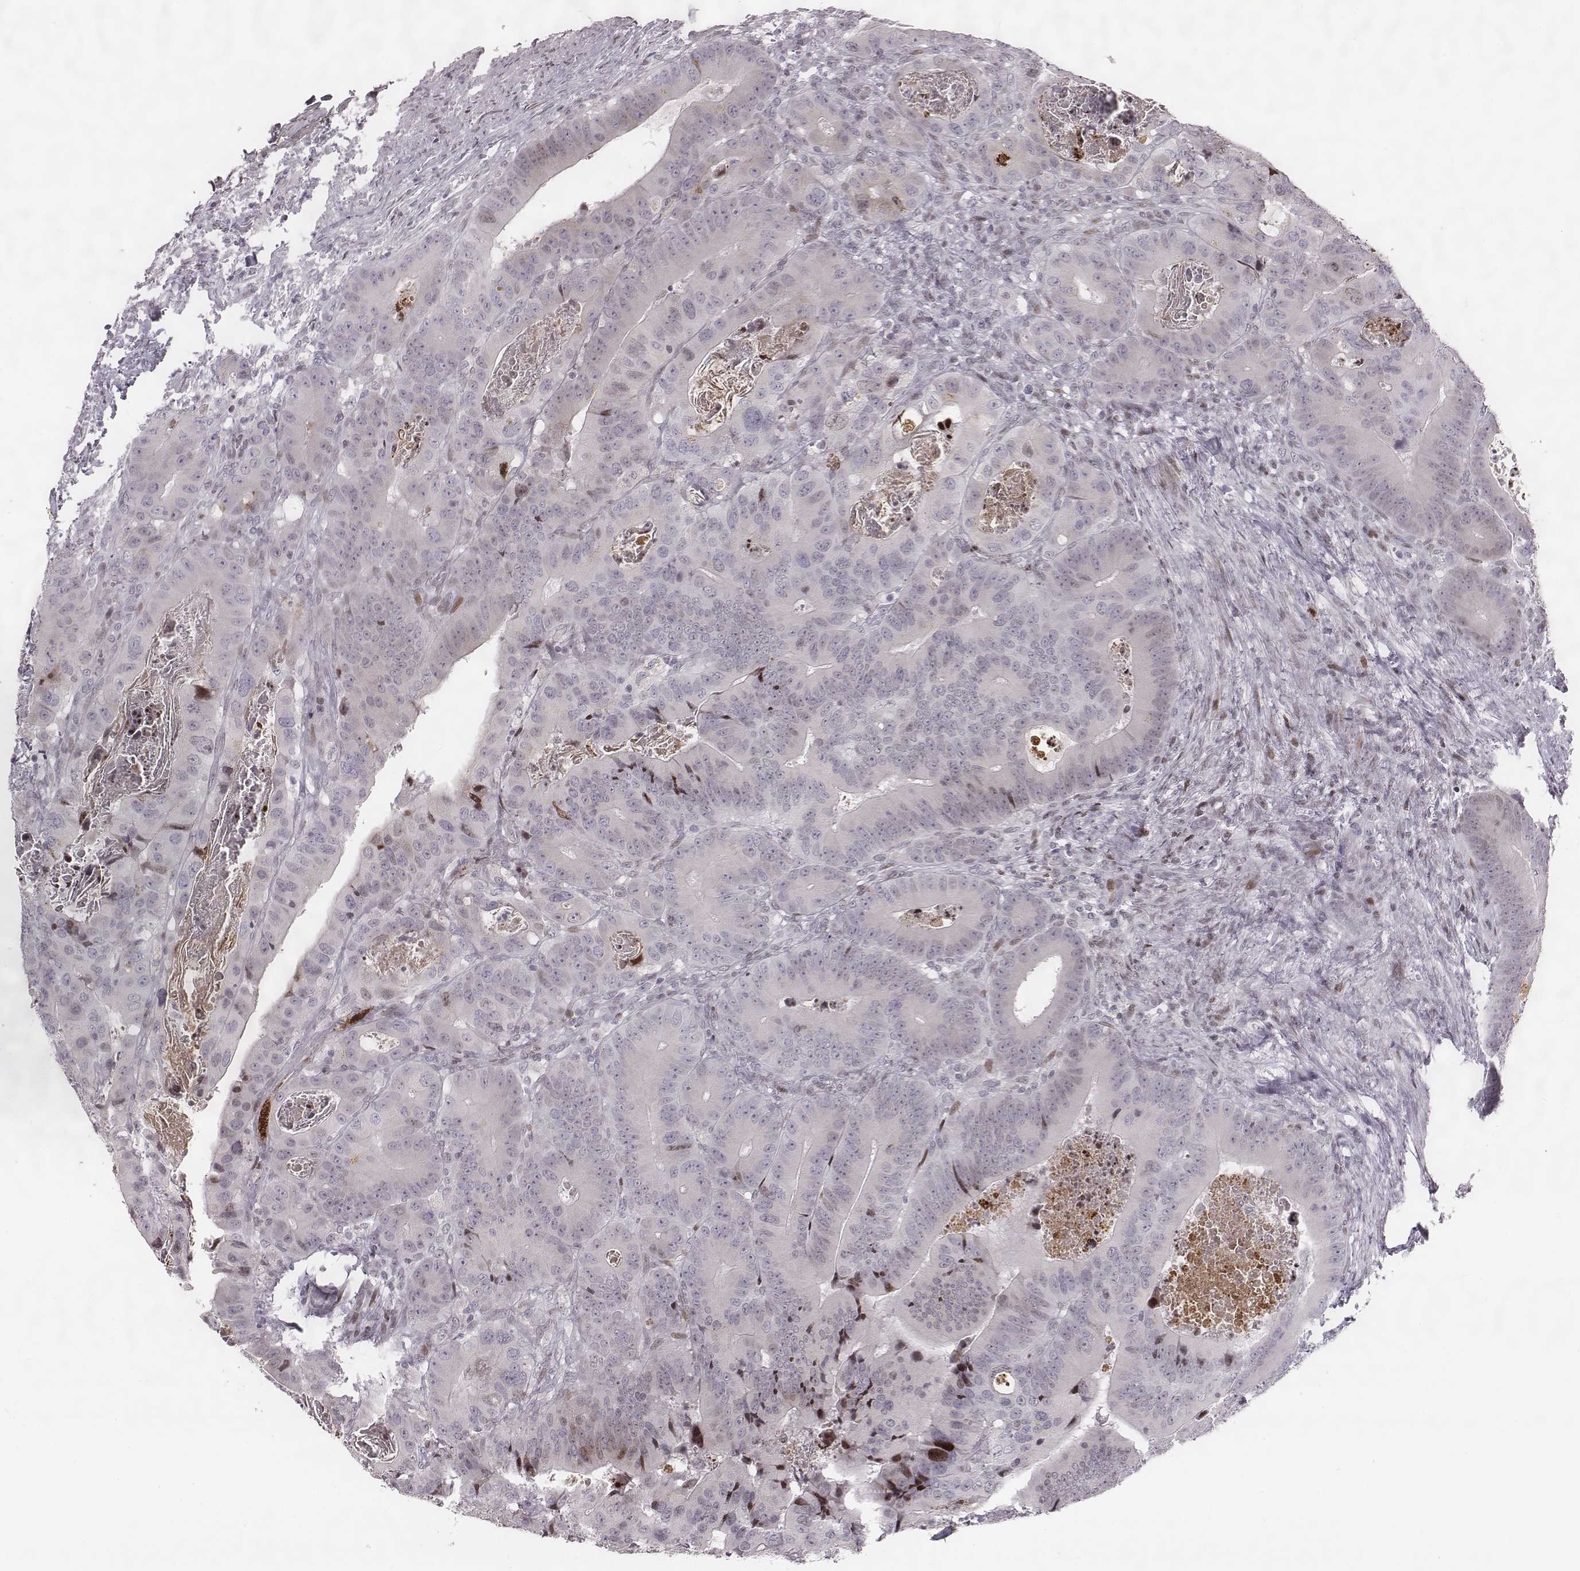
{"staining": {"intensity": "moderate", "quantity": "<25%", "location": "nuclear"}, "tissue": "colorectal cancer", "cell_type": "Tumor cells", "image_type": "cancer", "snomed": [{"axis": "morphology", "description": "Adenocarcinoma, NOS"}, {"axis": "topography", "description": "Rectum"}], "caption": "Brown immunohistochemical staining in colorectal cancer reveals moderate nuclear positivity in about <25% of tumor cells. The staining was performed using DAB (3,3'-diaminobenzidine) to visualize the protein expression in brown, while the nuclei were stained in blue with hematoxylin (Magnification: 20x).", "gene": "NDC1", "patient": {"sex": "male", "age": 64}}